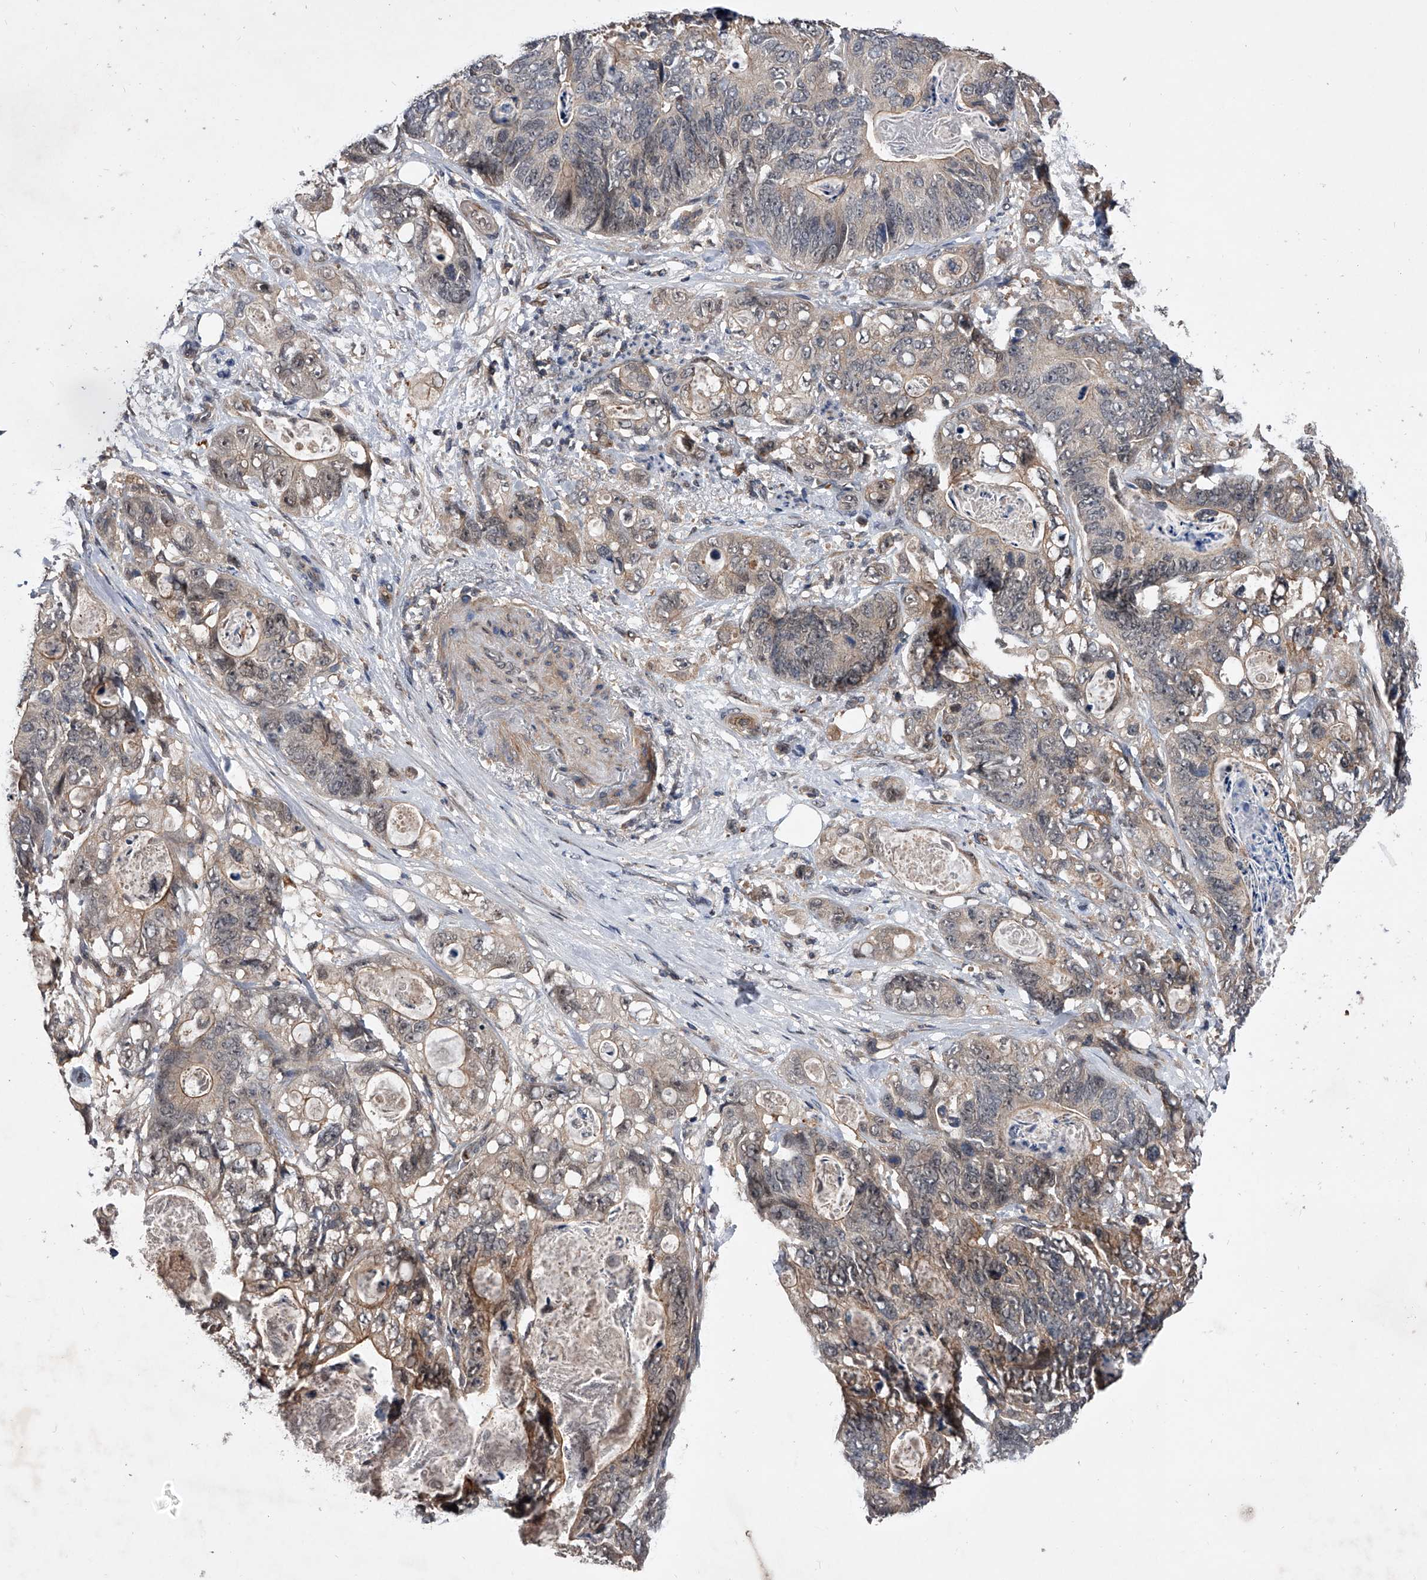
{"staining": {"intensity": "weak", "quantity": "<25%", "location": "cytoplasmic/membranous"}, "tissue": "stomach cancer", "cell_type": "Tumor cells", "image_type": "cancer", "snomed": [{"axis": "morphology", "description": "Normal tissue, NOS"}, {"axis": "morphology", "description": "Adenocarcinoma, NOS"}, {"axis": "topography", "description": "Stomach"}], "caption": "Micrograph shows no protein positivity in tumor cells of stomach cancer (adenocarcinoma) tissue.", "gene": "ZNF30", "patient": {"sex": "female", "age": 89}}